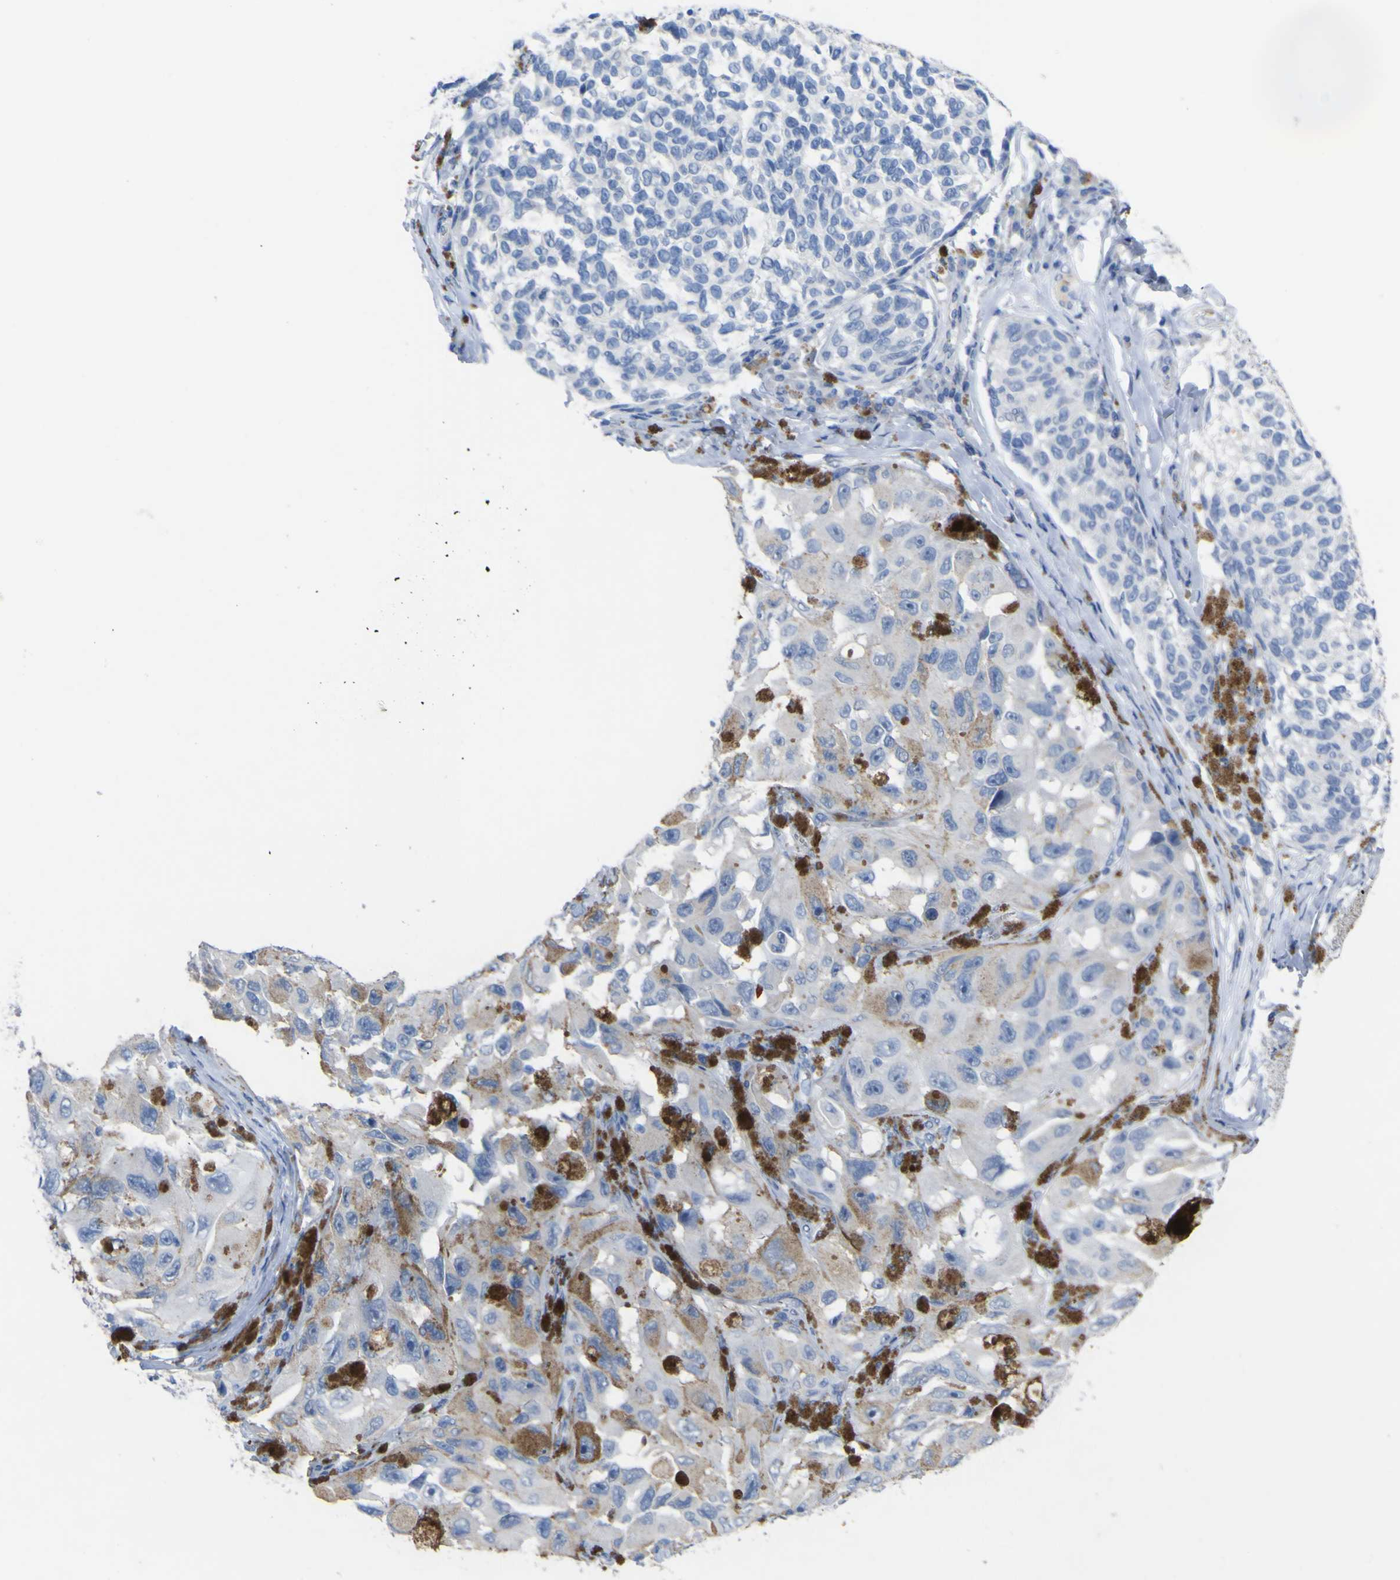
{"staining": {"intensity": "negative", "quantity": "none", "location": "none"}, "tissue": "melanoma", "cell_type": "Tumor cells", "image_type": "cancer", "snomed": [{"axis": "morphology", "description": "Malignant melanoma, NOS"}, {"axis": "topography", "description": "Skin"}], "caption": "Human melanoma stained for a protein using IHC exhibits no positivity in tumor cells.", "gene": "GCM1", "patient": {"sex": "female", "age": 73}}